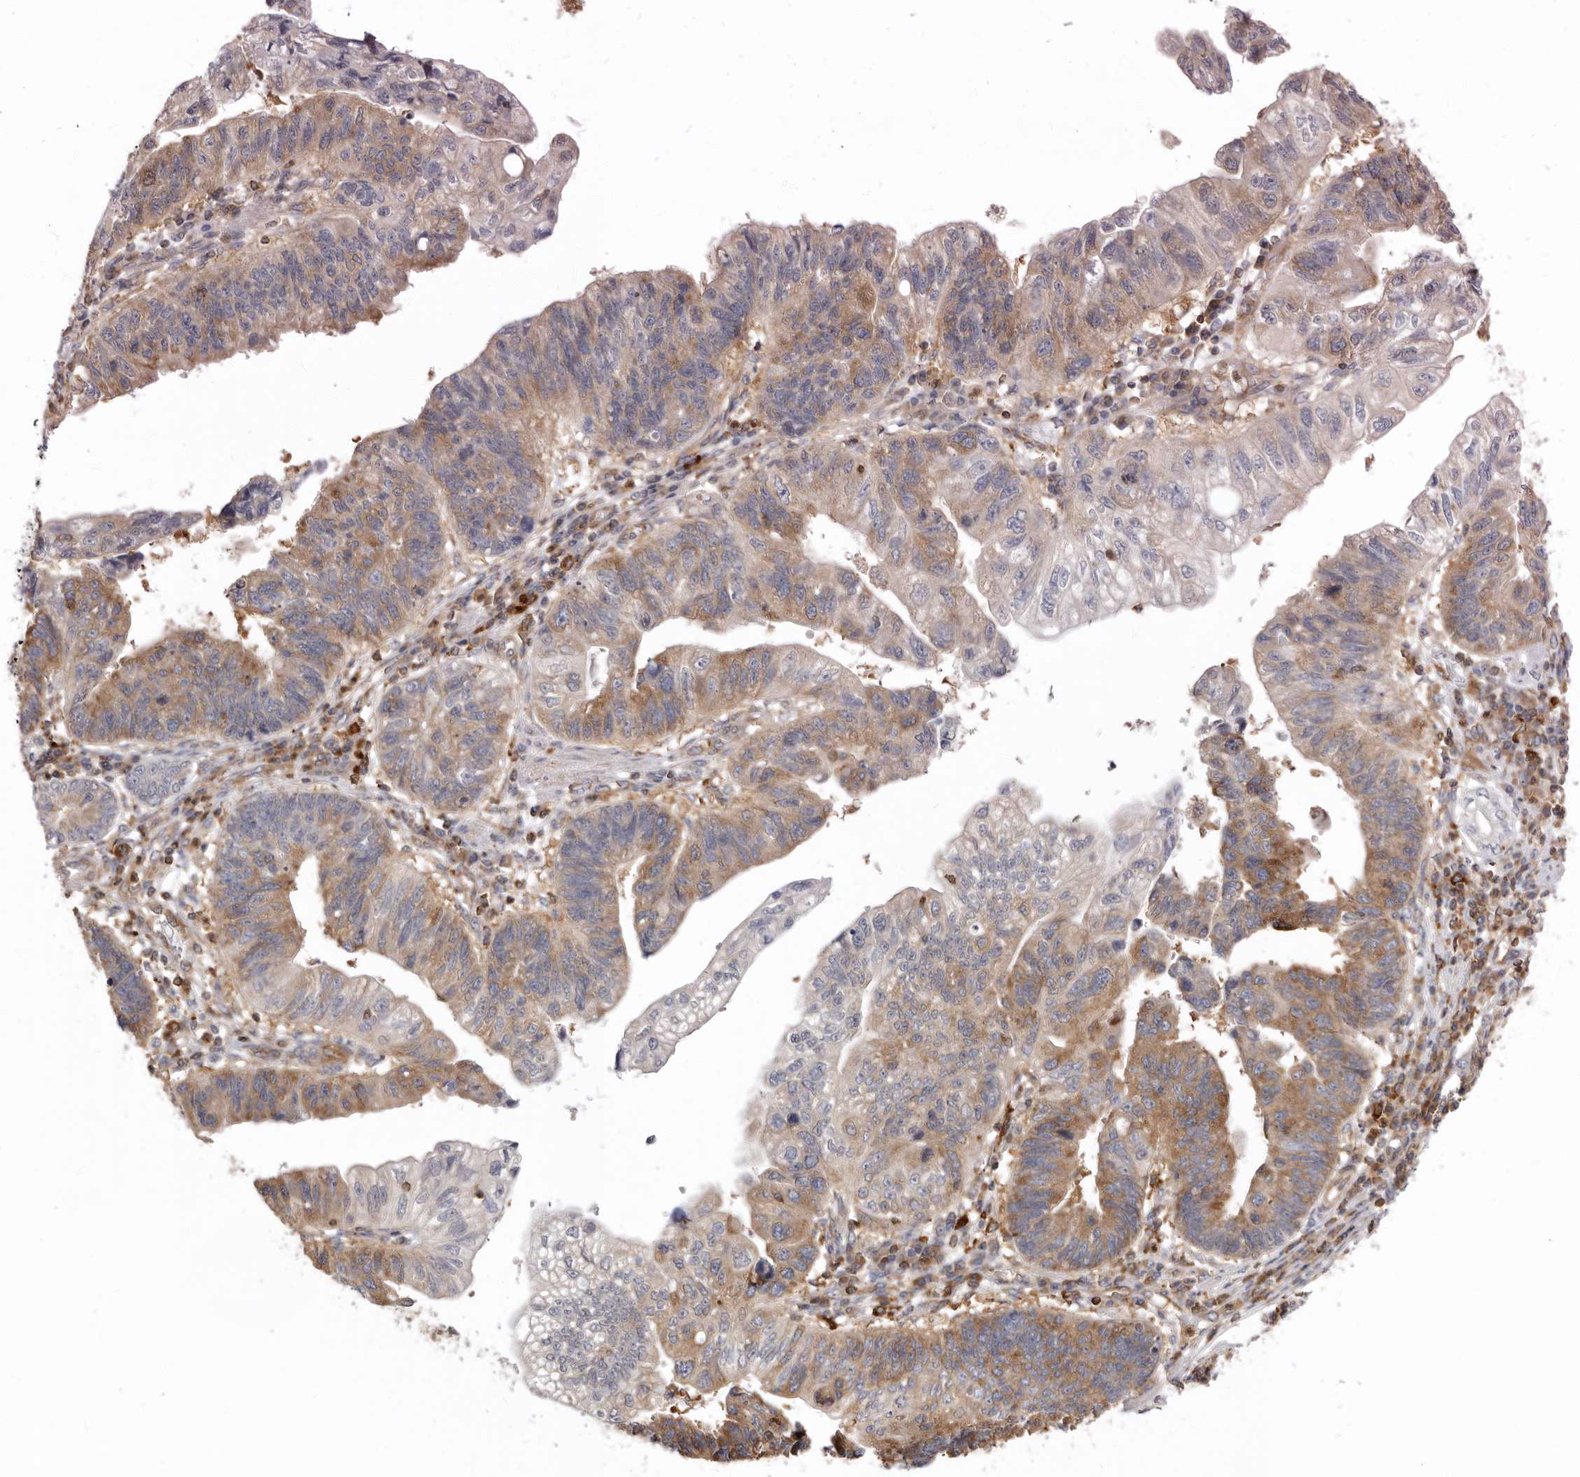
{"staining": {"intensity": "moderate", "quantity": "25%-75%", "location": "cytoplasmic/membranous"}, "tissue": "stomach cancer", "cell_type": "Tumor cells", "image_type": "cancer", "snomed": [{"axis": "morphology", "description": "Adenocarcinoma, NOS"}, {"axis": "topography", "description": "Stomach"}], "caption": "Stomach cancer (adenocarcinoma) stained for a protein (brown) demonstrates moderate cytoplasmic/membranous positive positivity in approximately 25%-75% of tumor cells.", "gene": "CBL", "patient": {"sex": "male", "age": 59}}